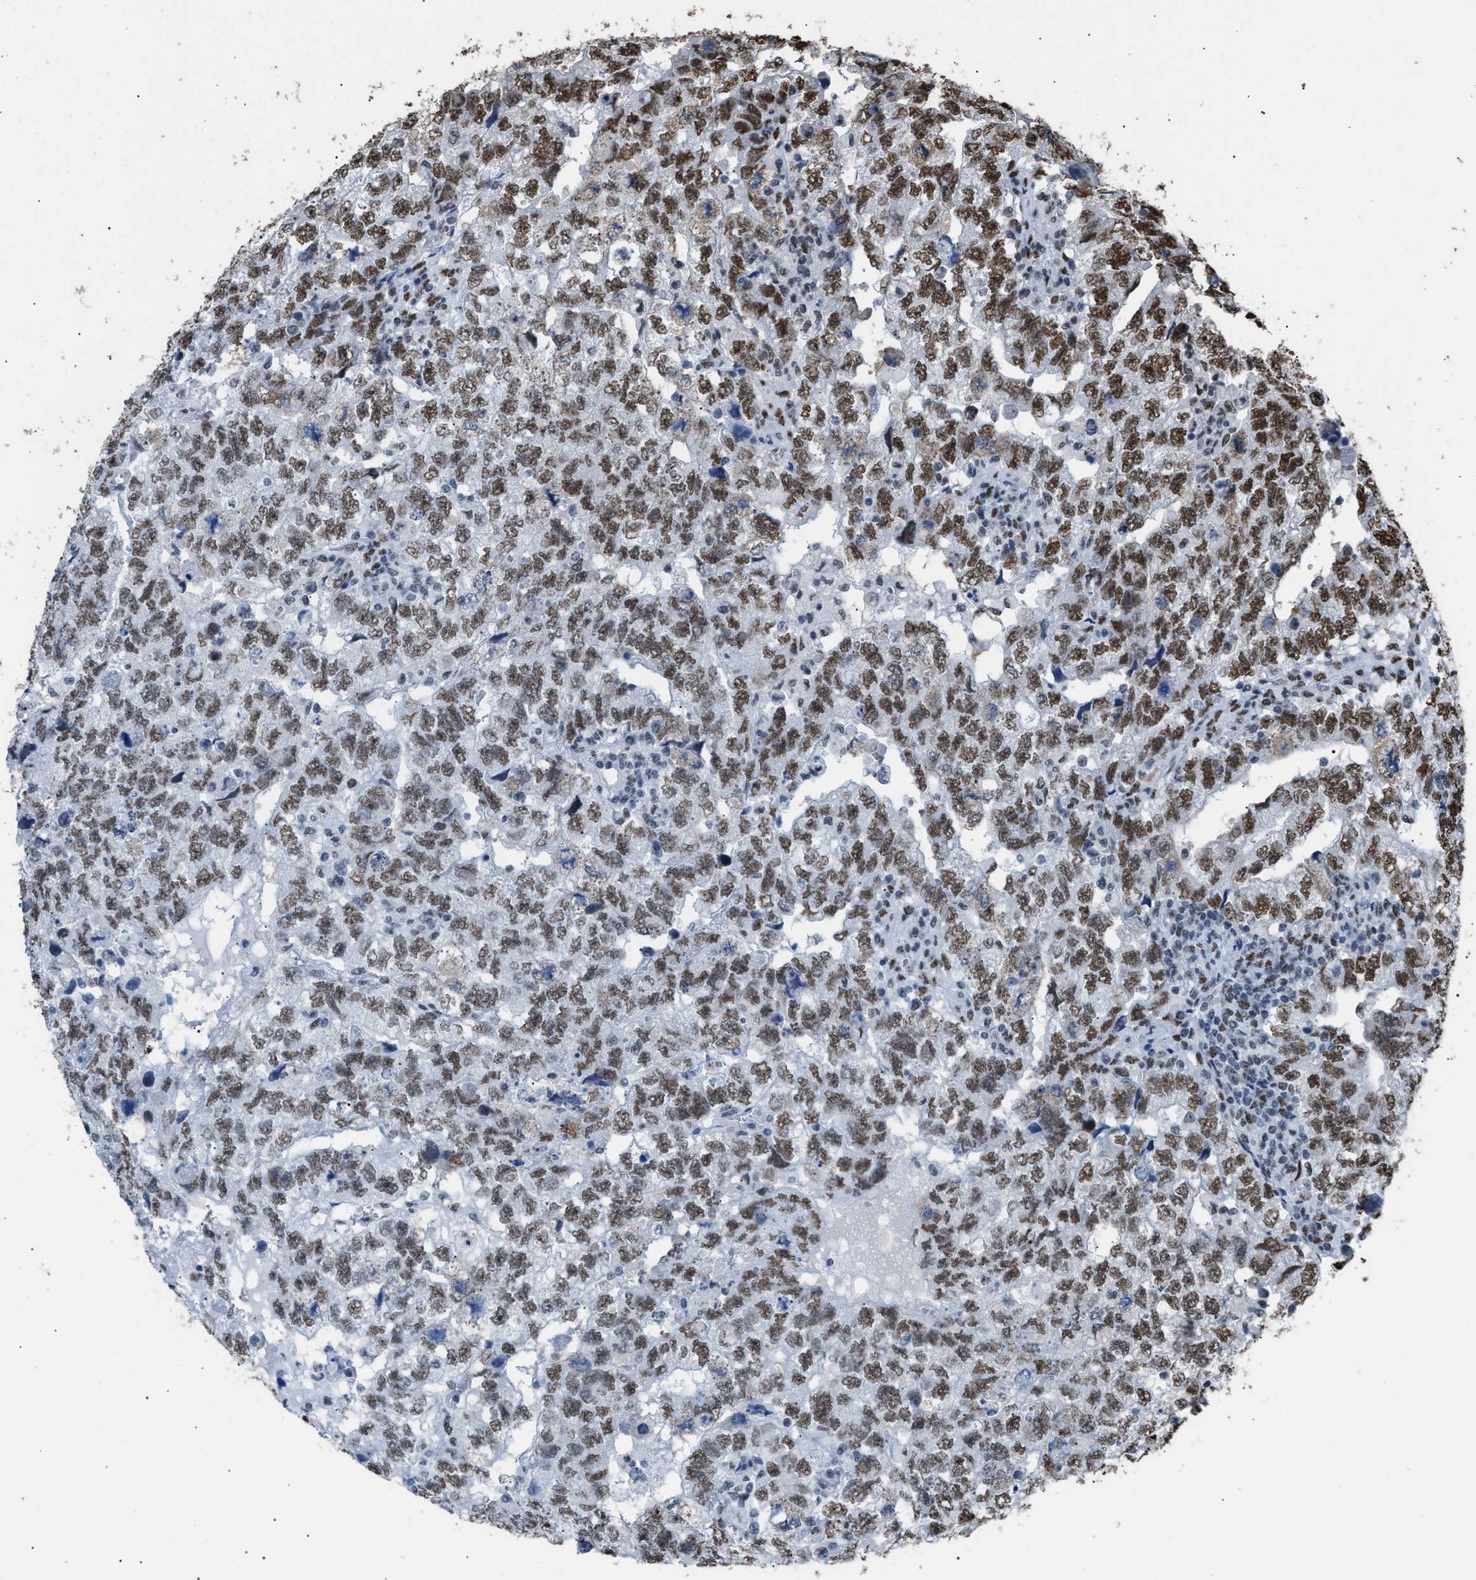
{"staining": {"intensity": "moderate", "quantity": ">75%", "location": "nuclear"}, "tissue": "testis cancer", "cell_type": "Tumor cells", "image_type": "cancer", "snomed": [{"axis": "morphology", "description": "Carcinoma, Embryonal, NOS"}, {"axis": "topography", "description": "Testis"}], "caption": "Brown immunohistochemical staining in human testis cancer shows moderate nuclear expression in approximately >75% of tumor cells.", "gene": "CCAR2", "patient": {"sex": "male", "age": 36}}